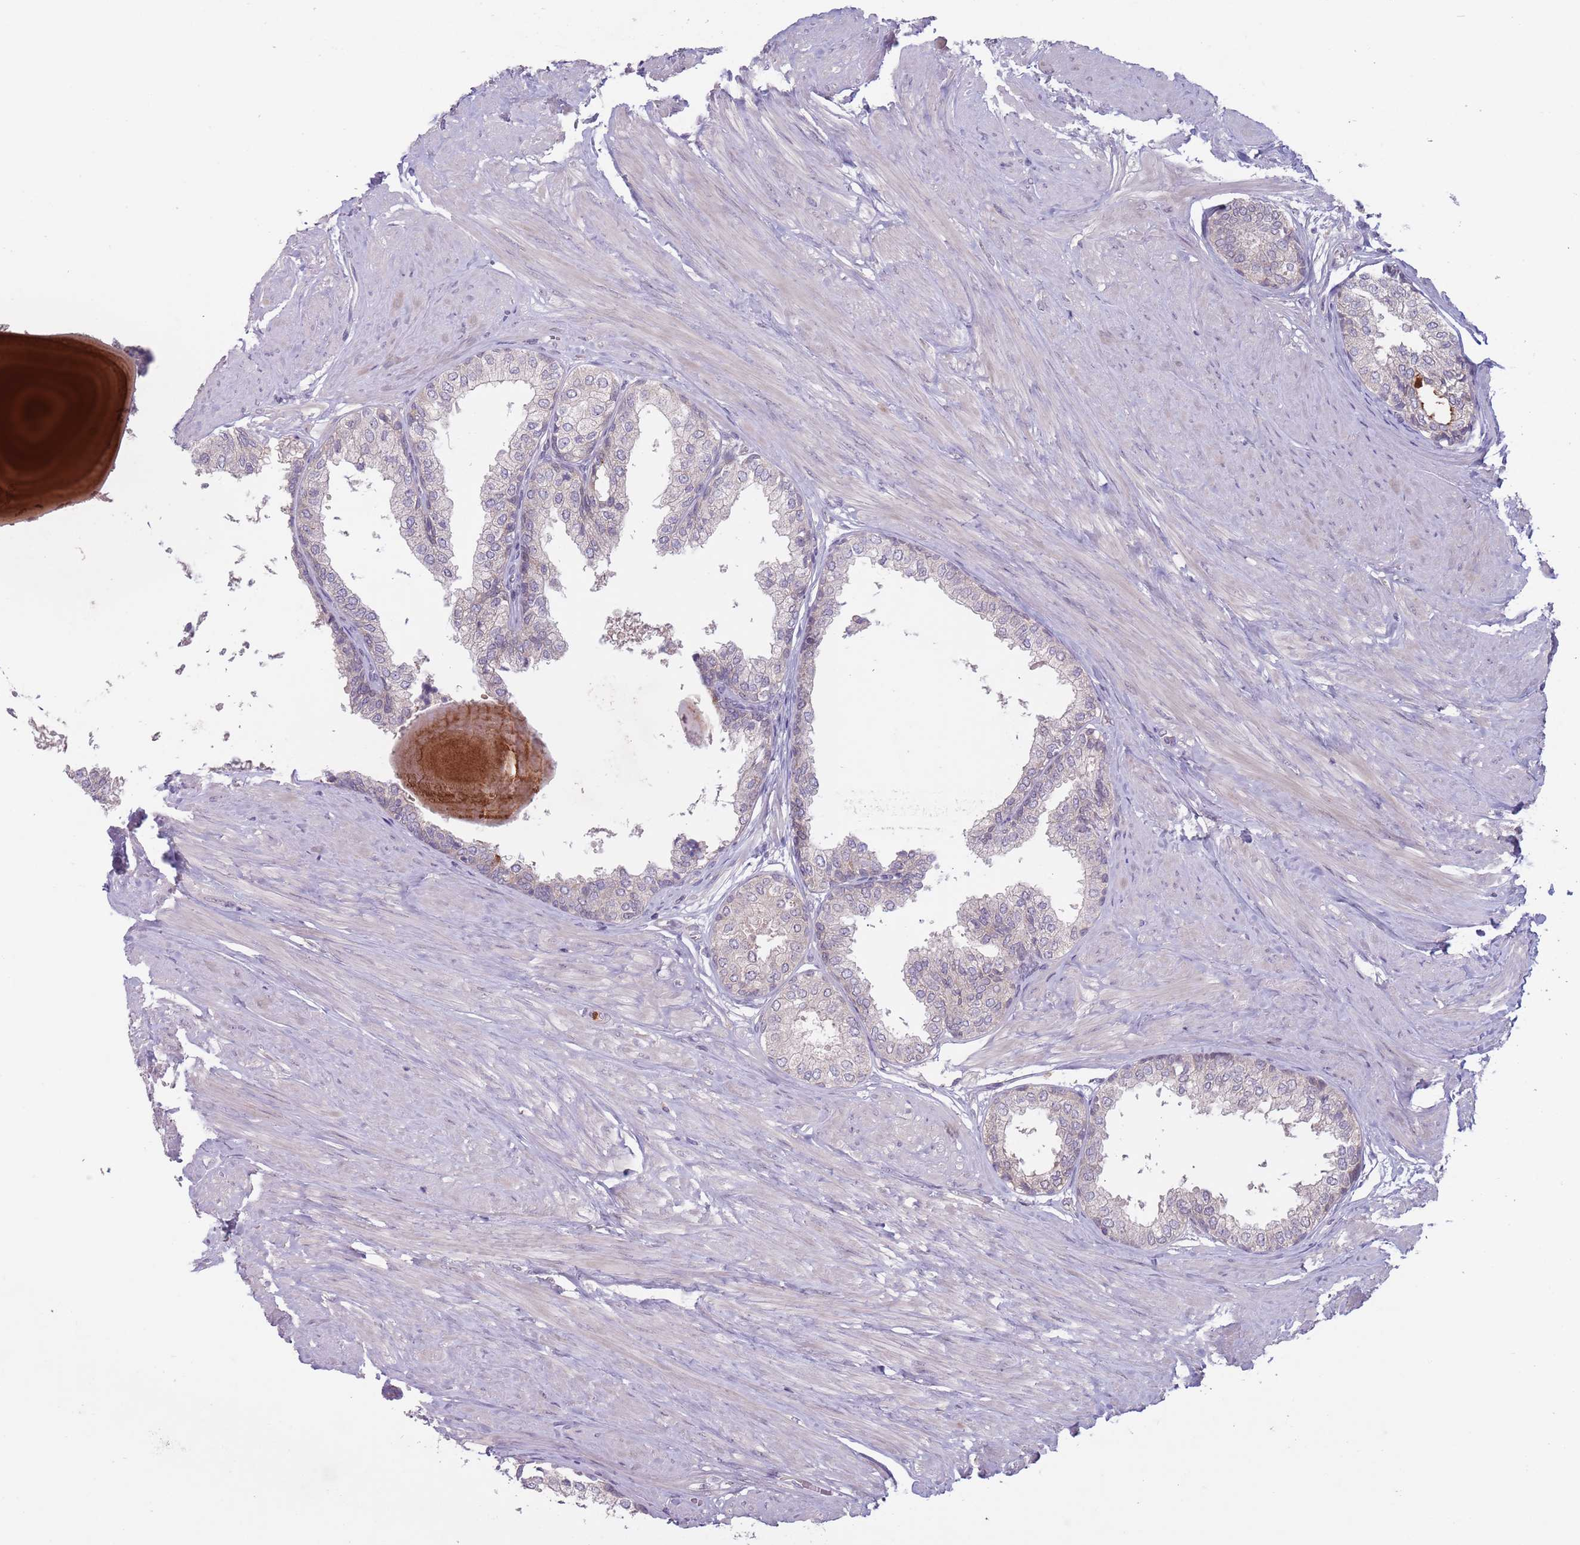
{"staining": {"intensity": "negative", "quantity": "none", "location": "none"}, "tissue": "prostate", "cell_type": "Glandular cells", "image_type": "normal", "snomed": [{"axis": "morphology", "description": "Normal tissue, NOS"}, {"axis": "topography", "description": "Prostate"}], "caption": "Glandular cells show no significant positivity in unremarkable prostate. The staining is performed using DAB brown chromogen with nuclei counter-stained in using hematoxylin.", "gene": "TYW1B", "patient": {"sex": "male", "age": 48}}